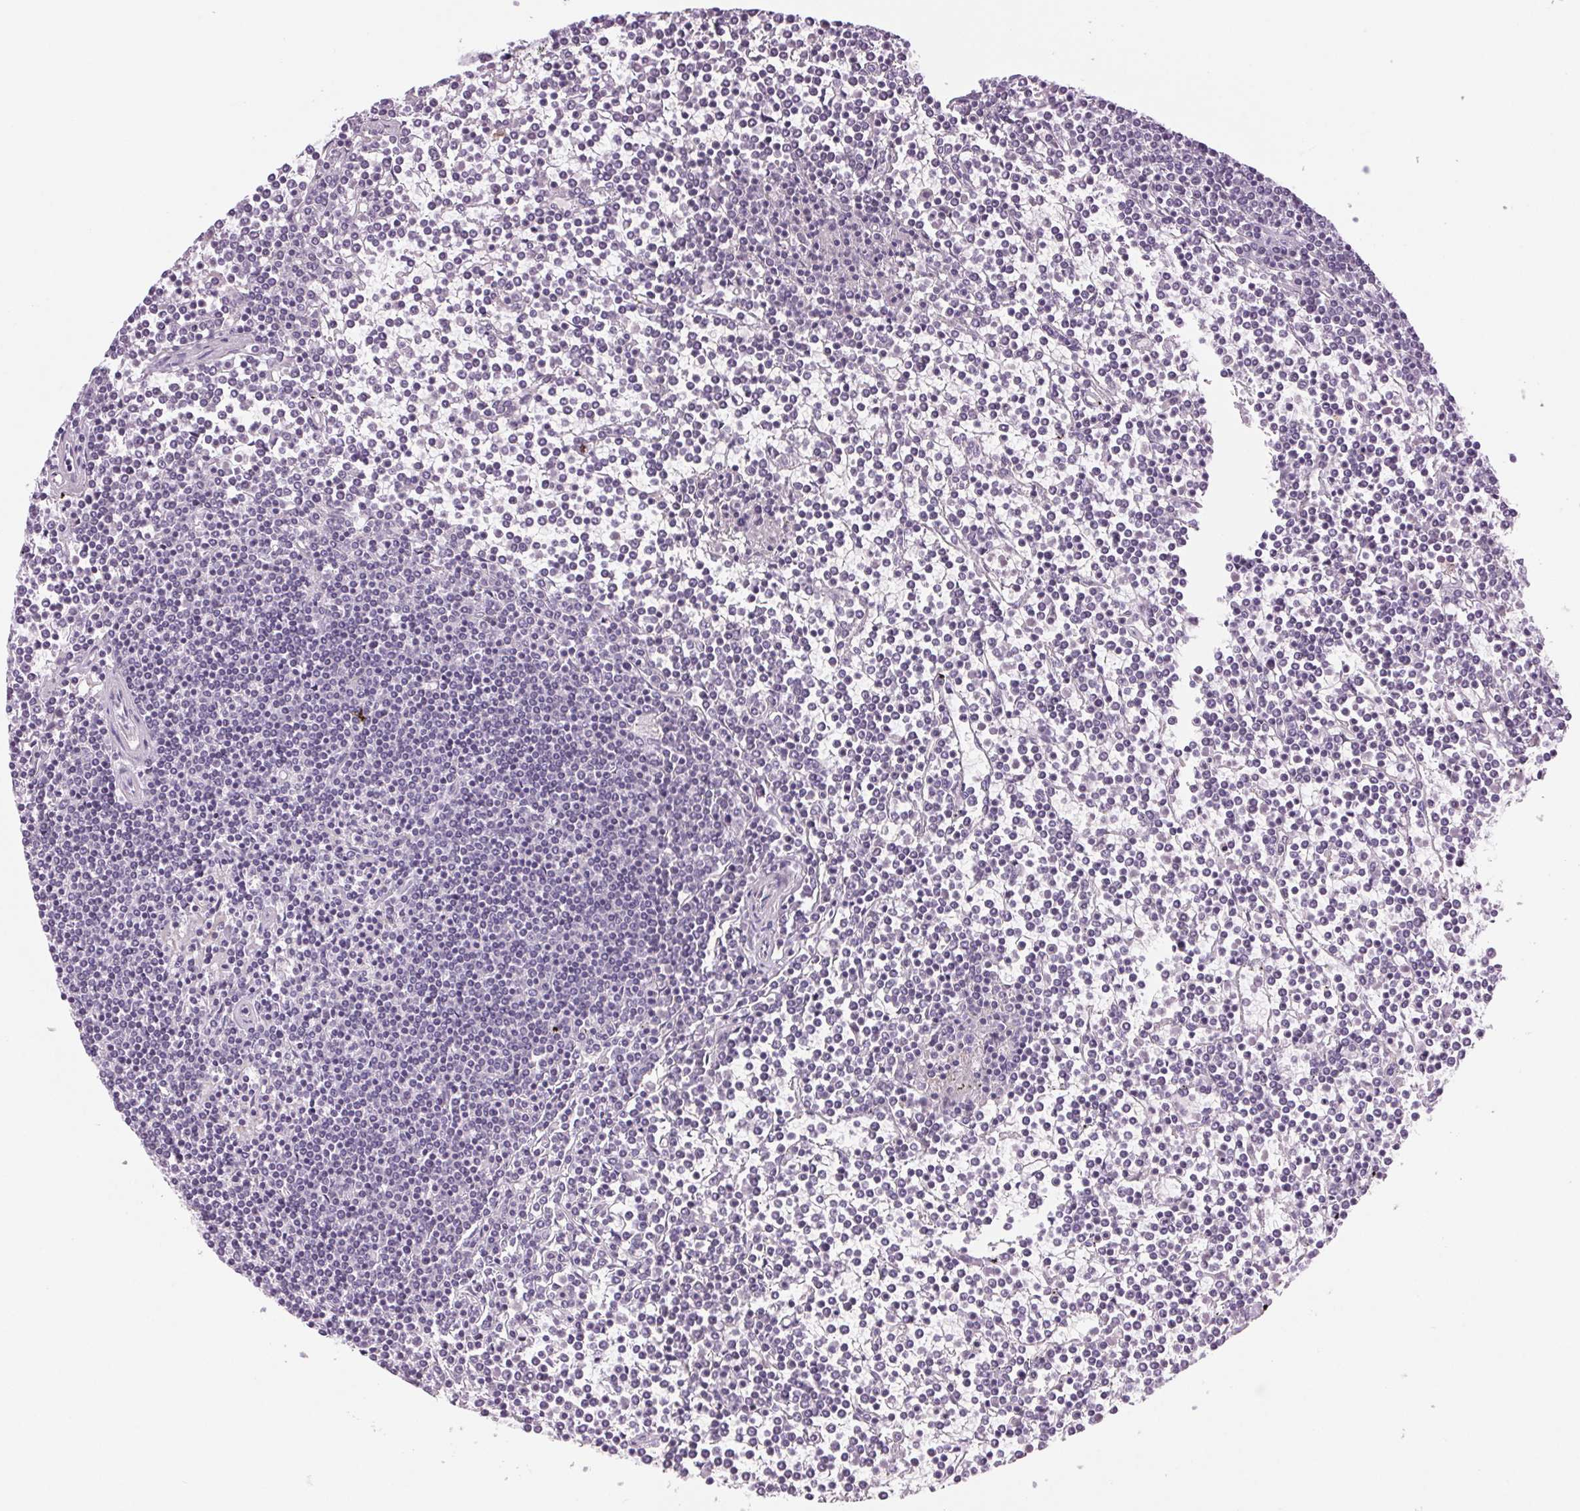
{"staining": {"intensity": "negative", "quantity": "none", "location": "none"}, "tissue": "lymphoma", "cell_type": "Tumor cells", "image_type": "cancer", "snomed": [{"axis": "morphology", "description": "Malignant lymphoma, non-Hodgkin's type, Low grade"}, {"axis": "topography", "description": "Spleen"}], "caption": "This is a histopathology image of IHC staining of lymphoma, which shows no expression in tumor cells.", "gene": "MPO", "patient": {"sex": "female", "age": 19}}